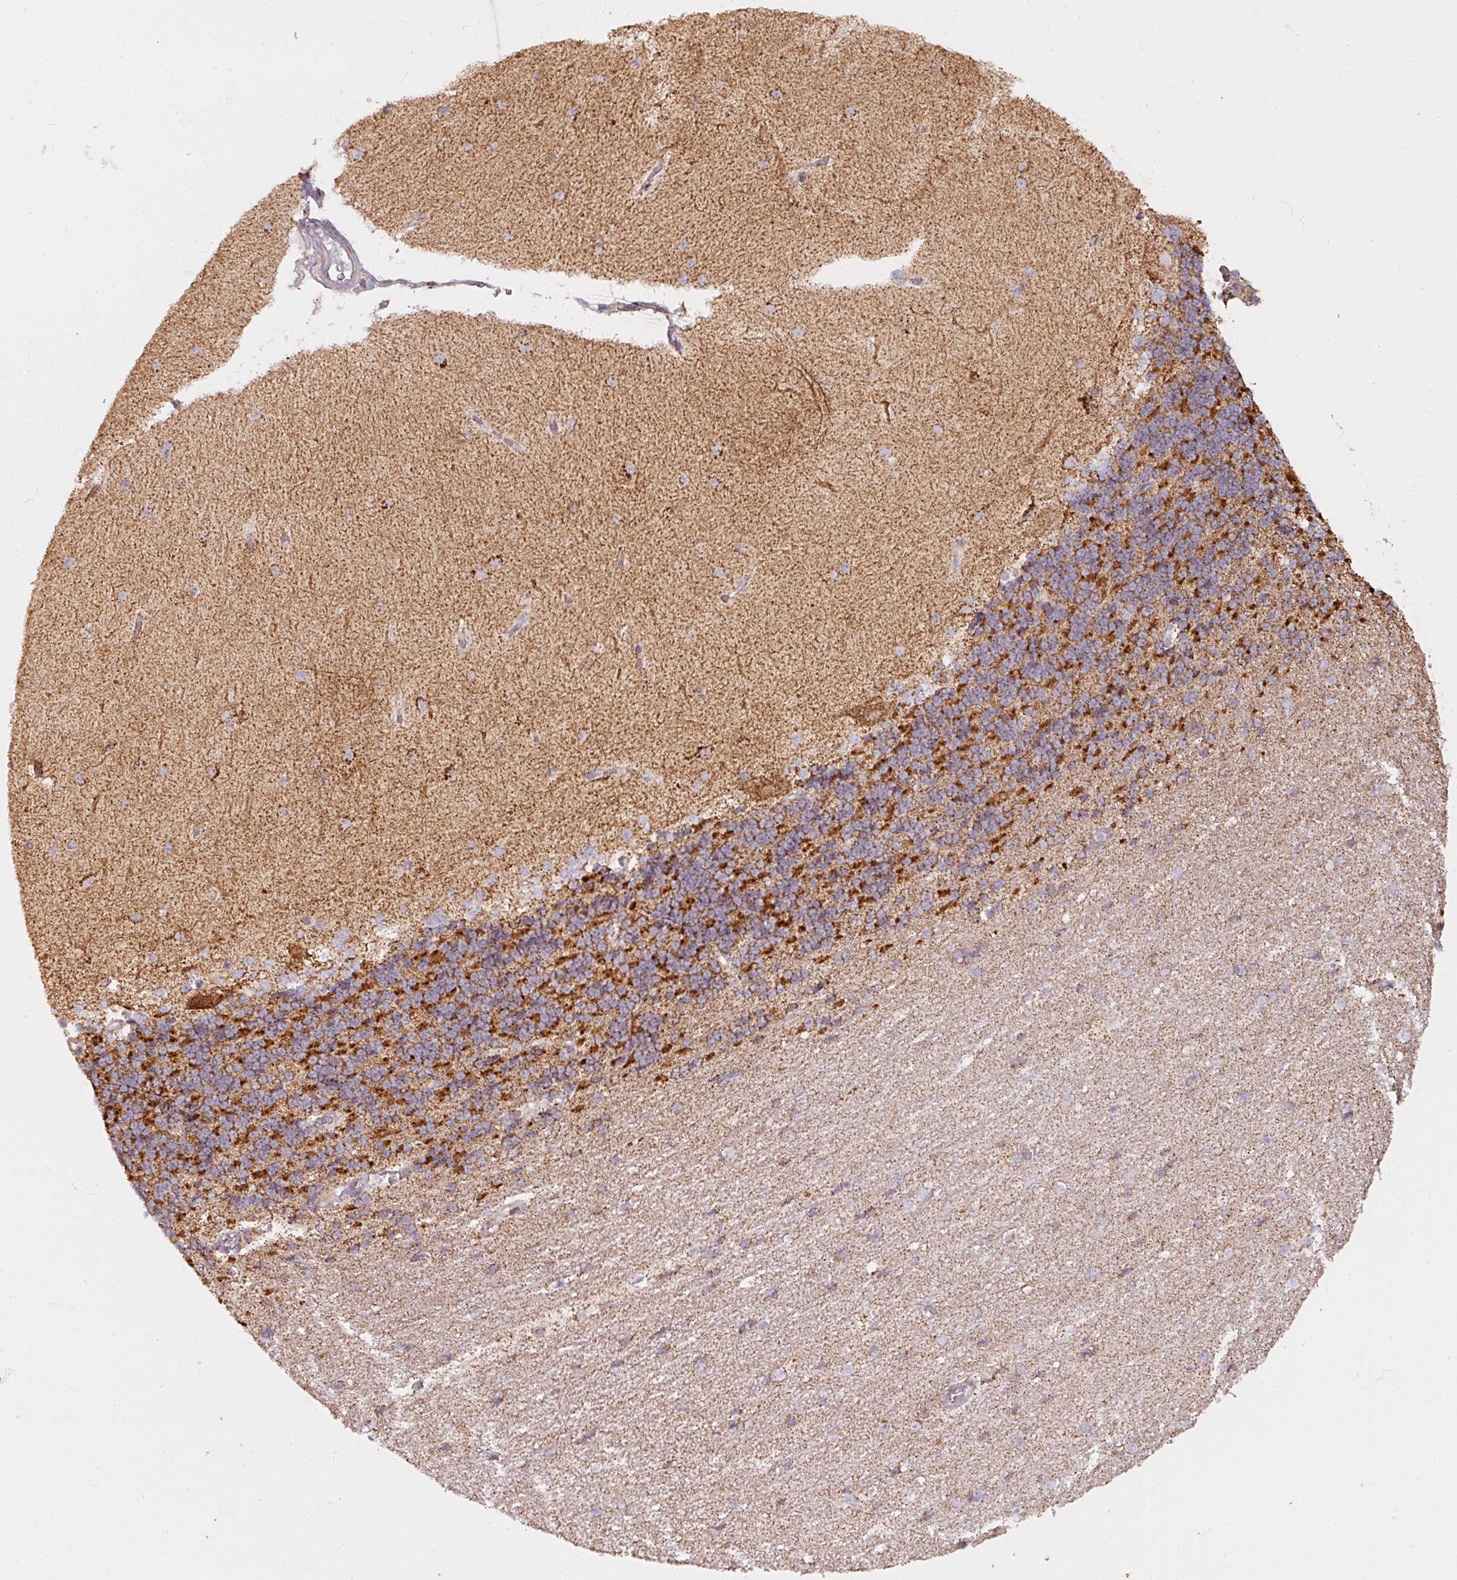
{"staining": {"intensity": "strong", "quantity": "25%-75%", "location": "cytoplasmic/membranous"}, "tissue": "cerebellum", "cell_type": "Cells in granular layer", "image_type": "normal", "snomed": [{"axis": "morphology", "description": "Normal tissue, NOS"}, {"axis": "topography", "description": "Cerebellum"}], "caption": "Human cerebellum stained for a protein (brown) exhibits strong cytoplasmic/membranous positive staining in about 25%-75% of cells in granular layer.", "gene": "MAGT1", "patient": {"sex": "female", "age": 54}}